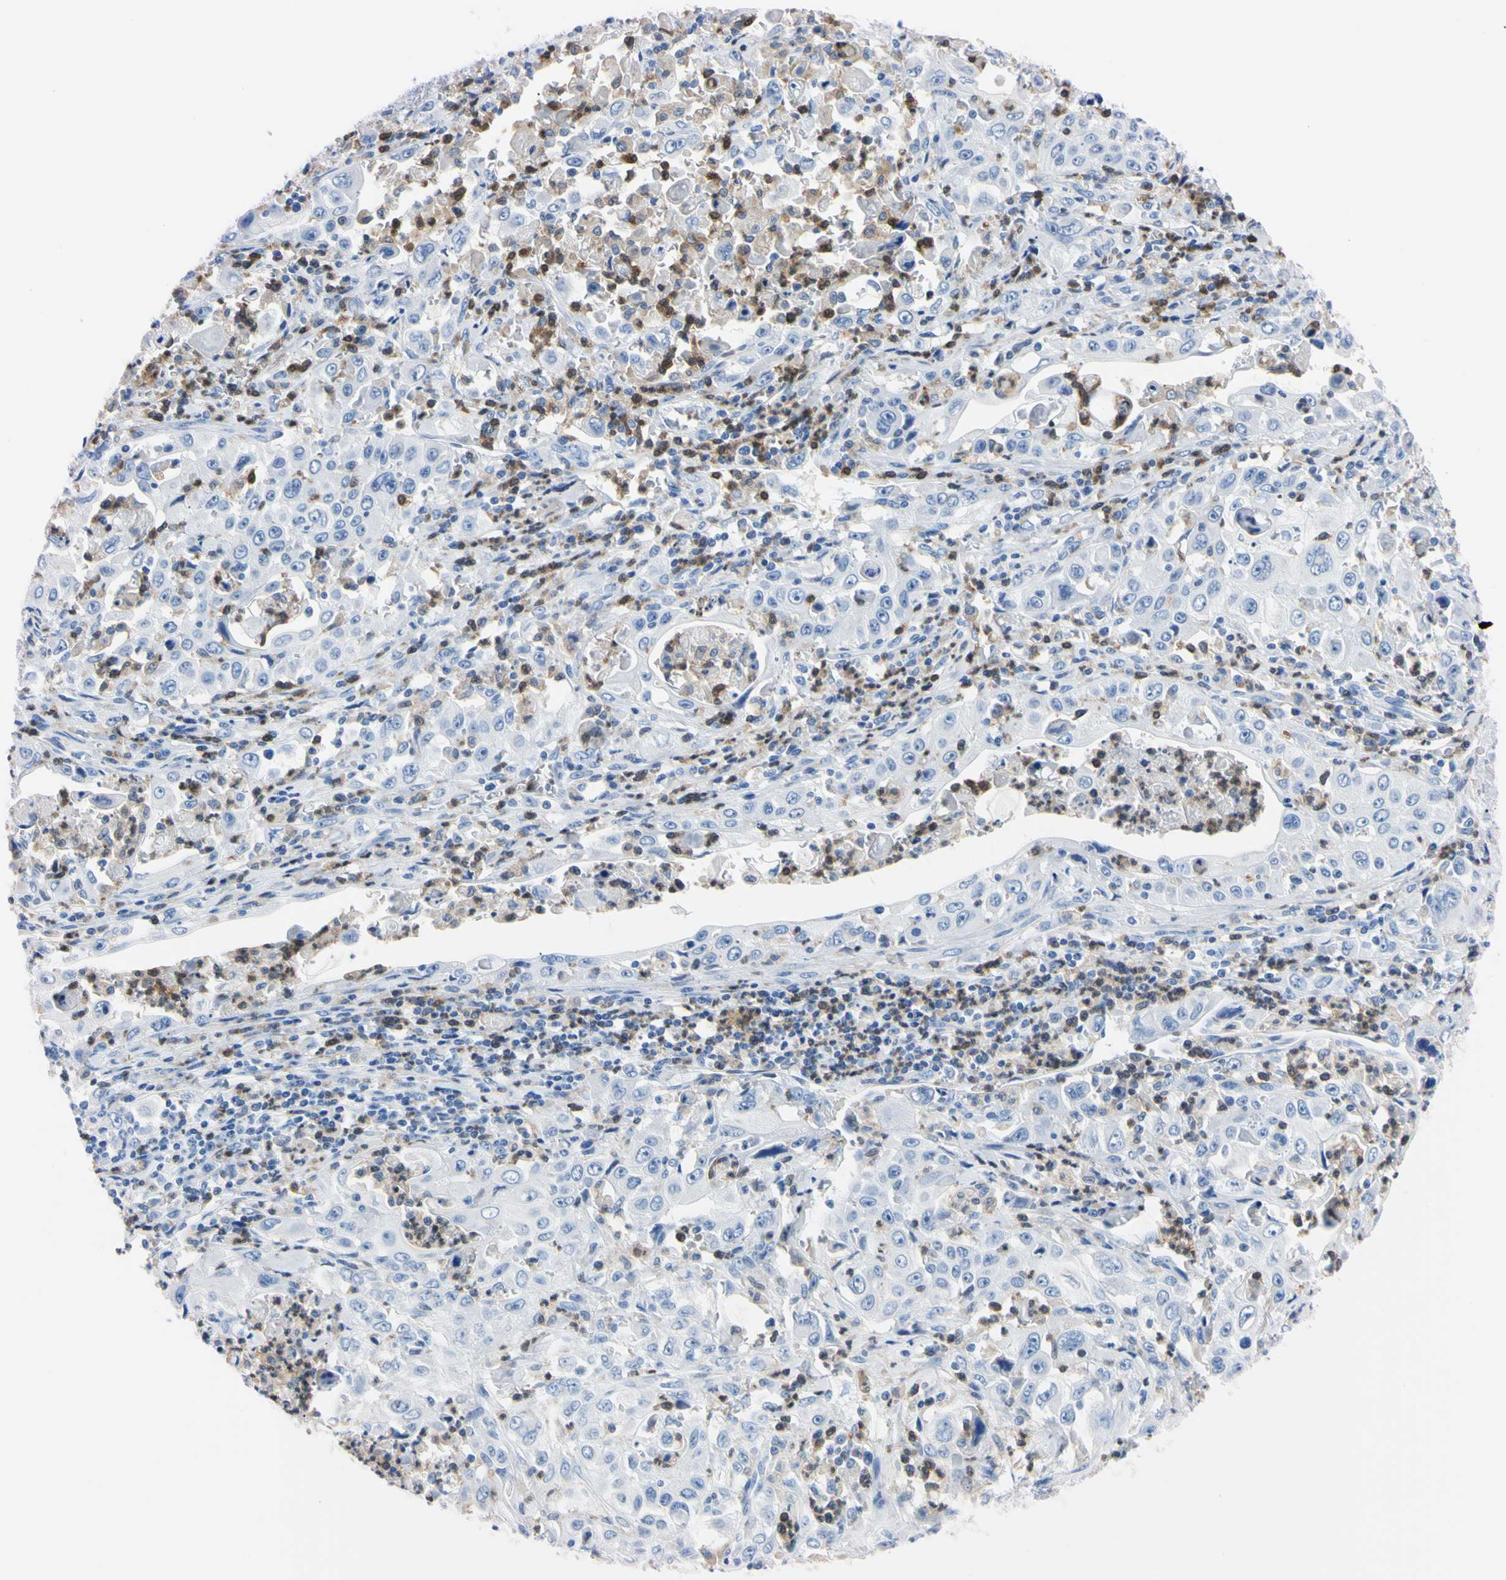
{"staining": {"intensity": "negative", "quantity": "none", "location": "none"}, "tissue": "pancreatic cancer", "cell_type": "Tumor cells", "image_type": "cancer", "snomed": [{"axis": "morphology", "description": "Adenocarcinoma, NOS"}, {"axis": "topography", "description": "Pancreas"}], "caption": "A high-resolution histopathology image shows immunohistochemistry staining of adenocarcinoma (pancreatic), which displays no significant positivity in tumor cells. (DAB immunohistochemistry, high magnification).", "gene": "NCF4", "patient": {"sex": "male", "age": 70}}